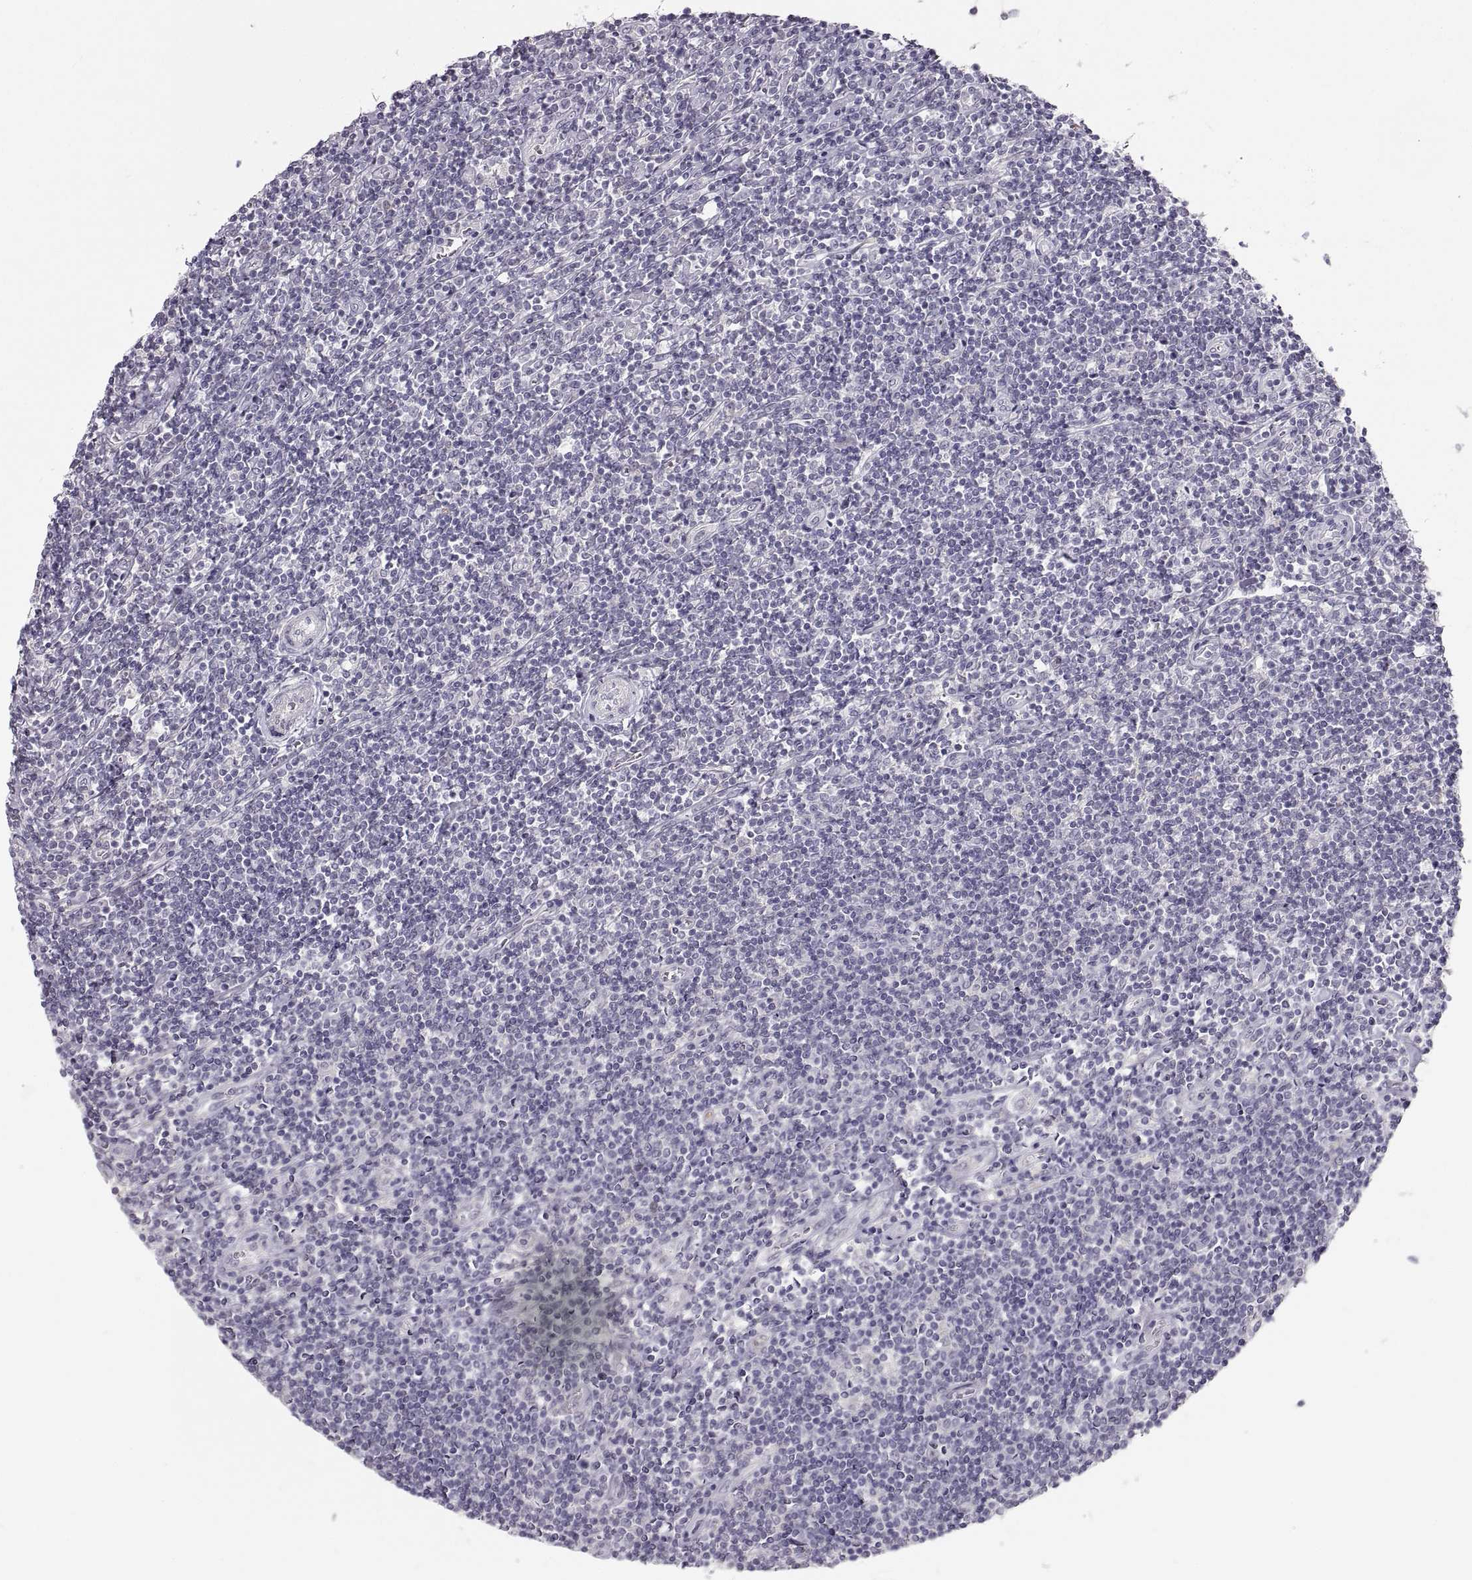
{"staining": {"intensity": "negative", "quantity": "none", "location": "none"}, "tissue": "lymphoma", "cell_type": "Tumor cells", "image_type": "cancer", "snomed": [{"axis": "morphology", "description": "Hodgkin's disease, NOS"}, {"axis": "topography", "description": "Lymph node"}], "caption": "Immunohistochemistry (IHC) histopathology image of human lymphoma stained for a protein (brown), which shows no positivity in tumor cells. (Stains: DAB (3,3'-diaminobenzidine) immunohistochemistry with hematoxylin counter stain, Microscopy: brightfield microscopy at high magnification).", "gene": "ZNF185", "patient": {"sex": "male", "age": 40}}